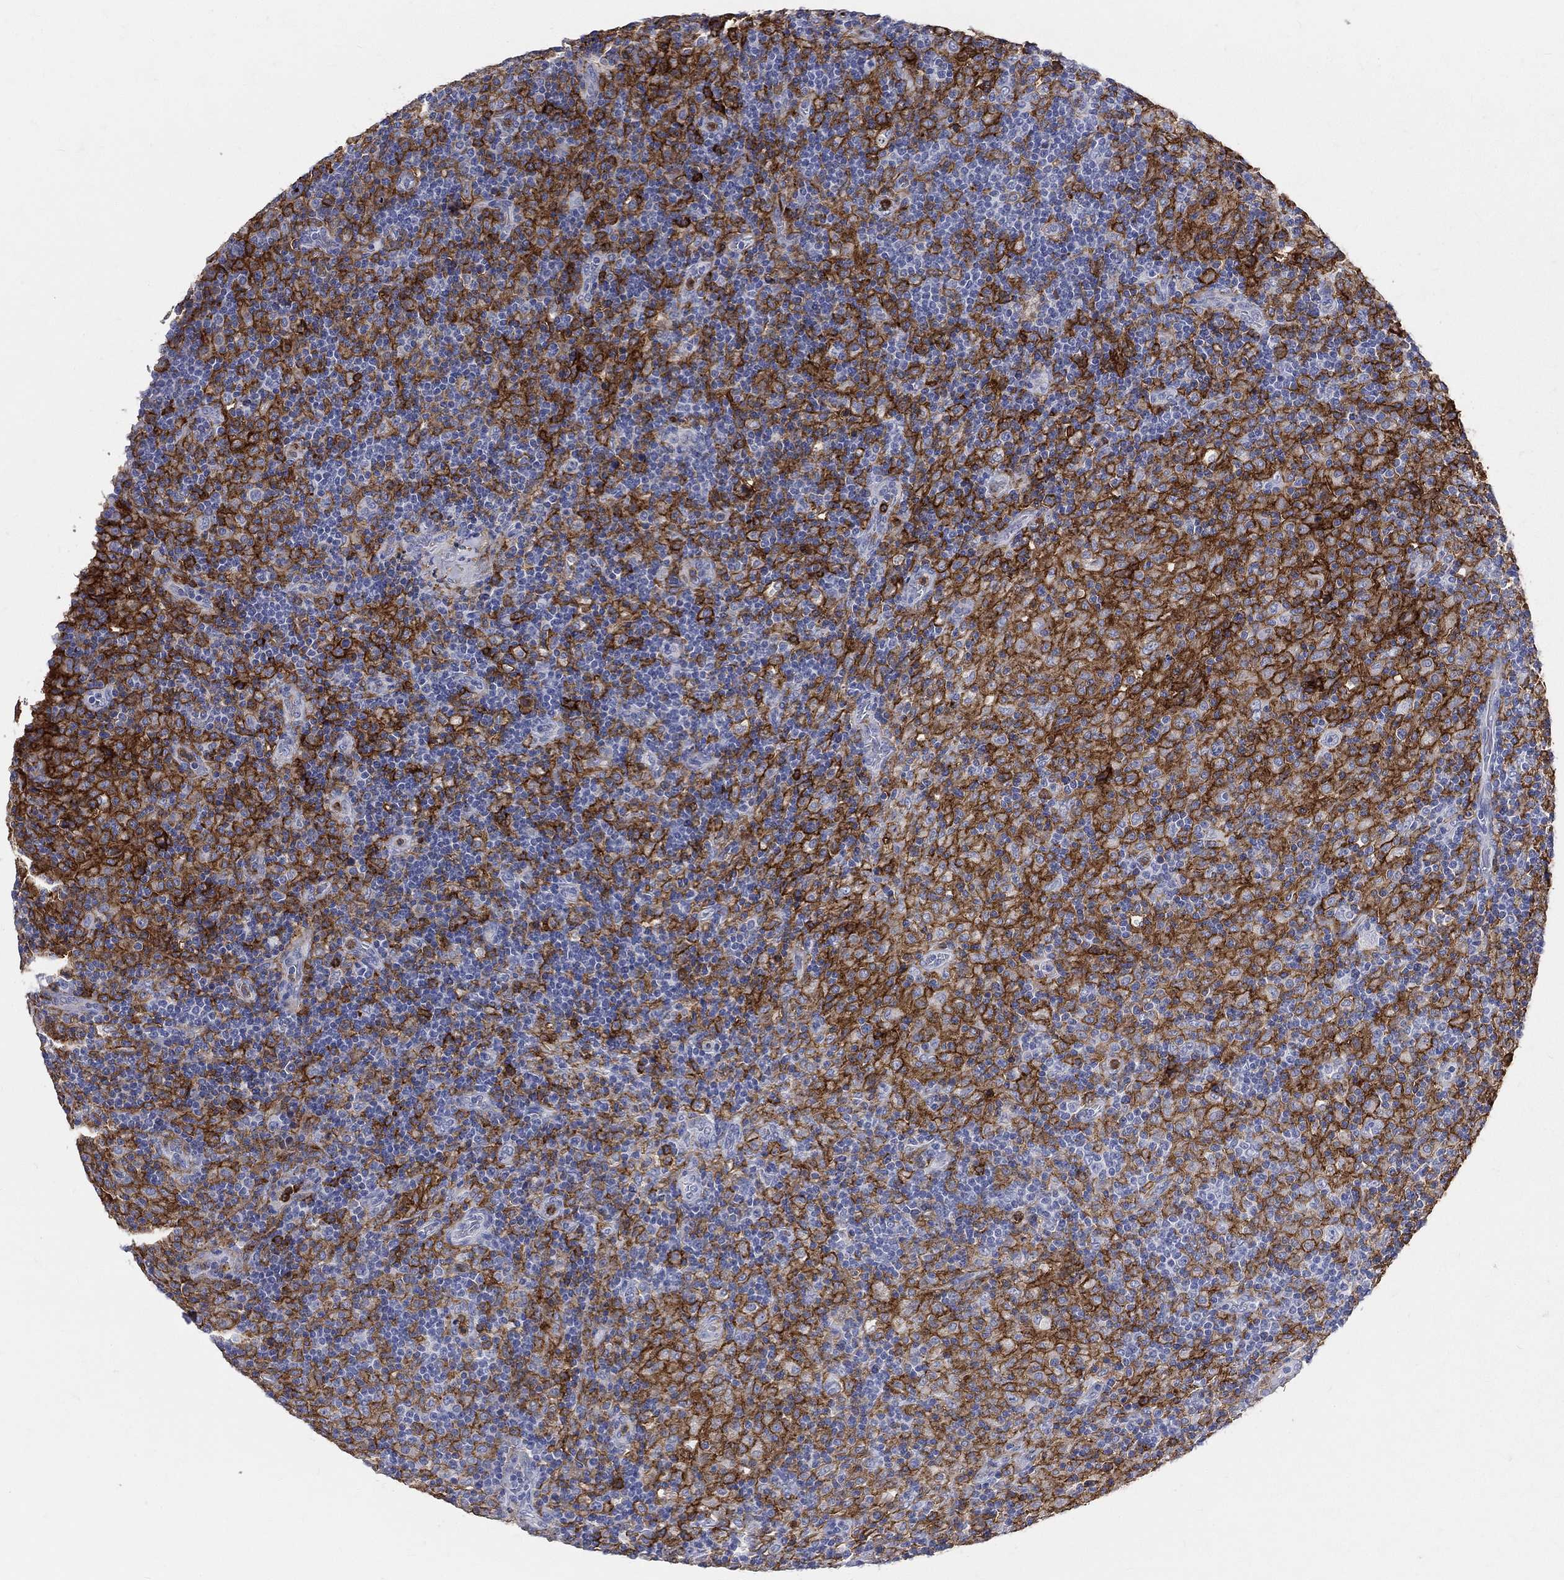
{"staining": {"intensity": "strong", "quantity": "25%-75%", "location": "cytoplasmic/membranous"}, "tissue": "lymphoma", "cell_type": "Tumor cells", "image_type": "cancer", "snomed": [{"axis": "morphology", "description": "Hodgkin's disease, NOS"}, {"axis": "topography", "description": "Lymph node"}], "caption": "This is a photomicrograph of immunohistochemistry (IHC) staining of lymphoma, which shows strong staining in the cytoplasmic/membranous of tumor cells.", "gene": "CD33", "patient": {"sex": "male", "age": 70}}